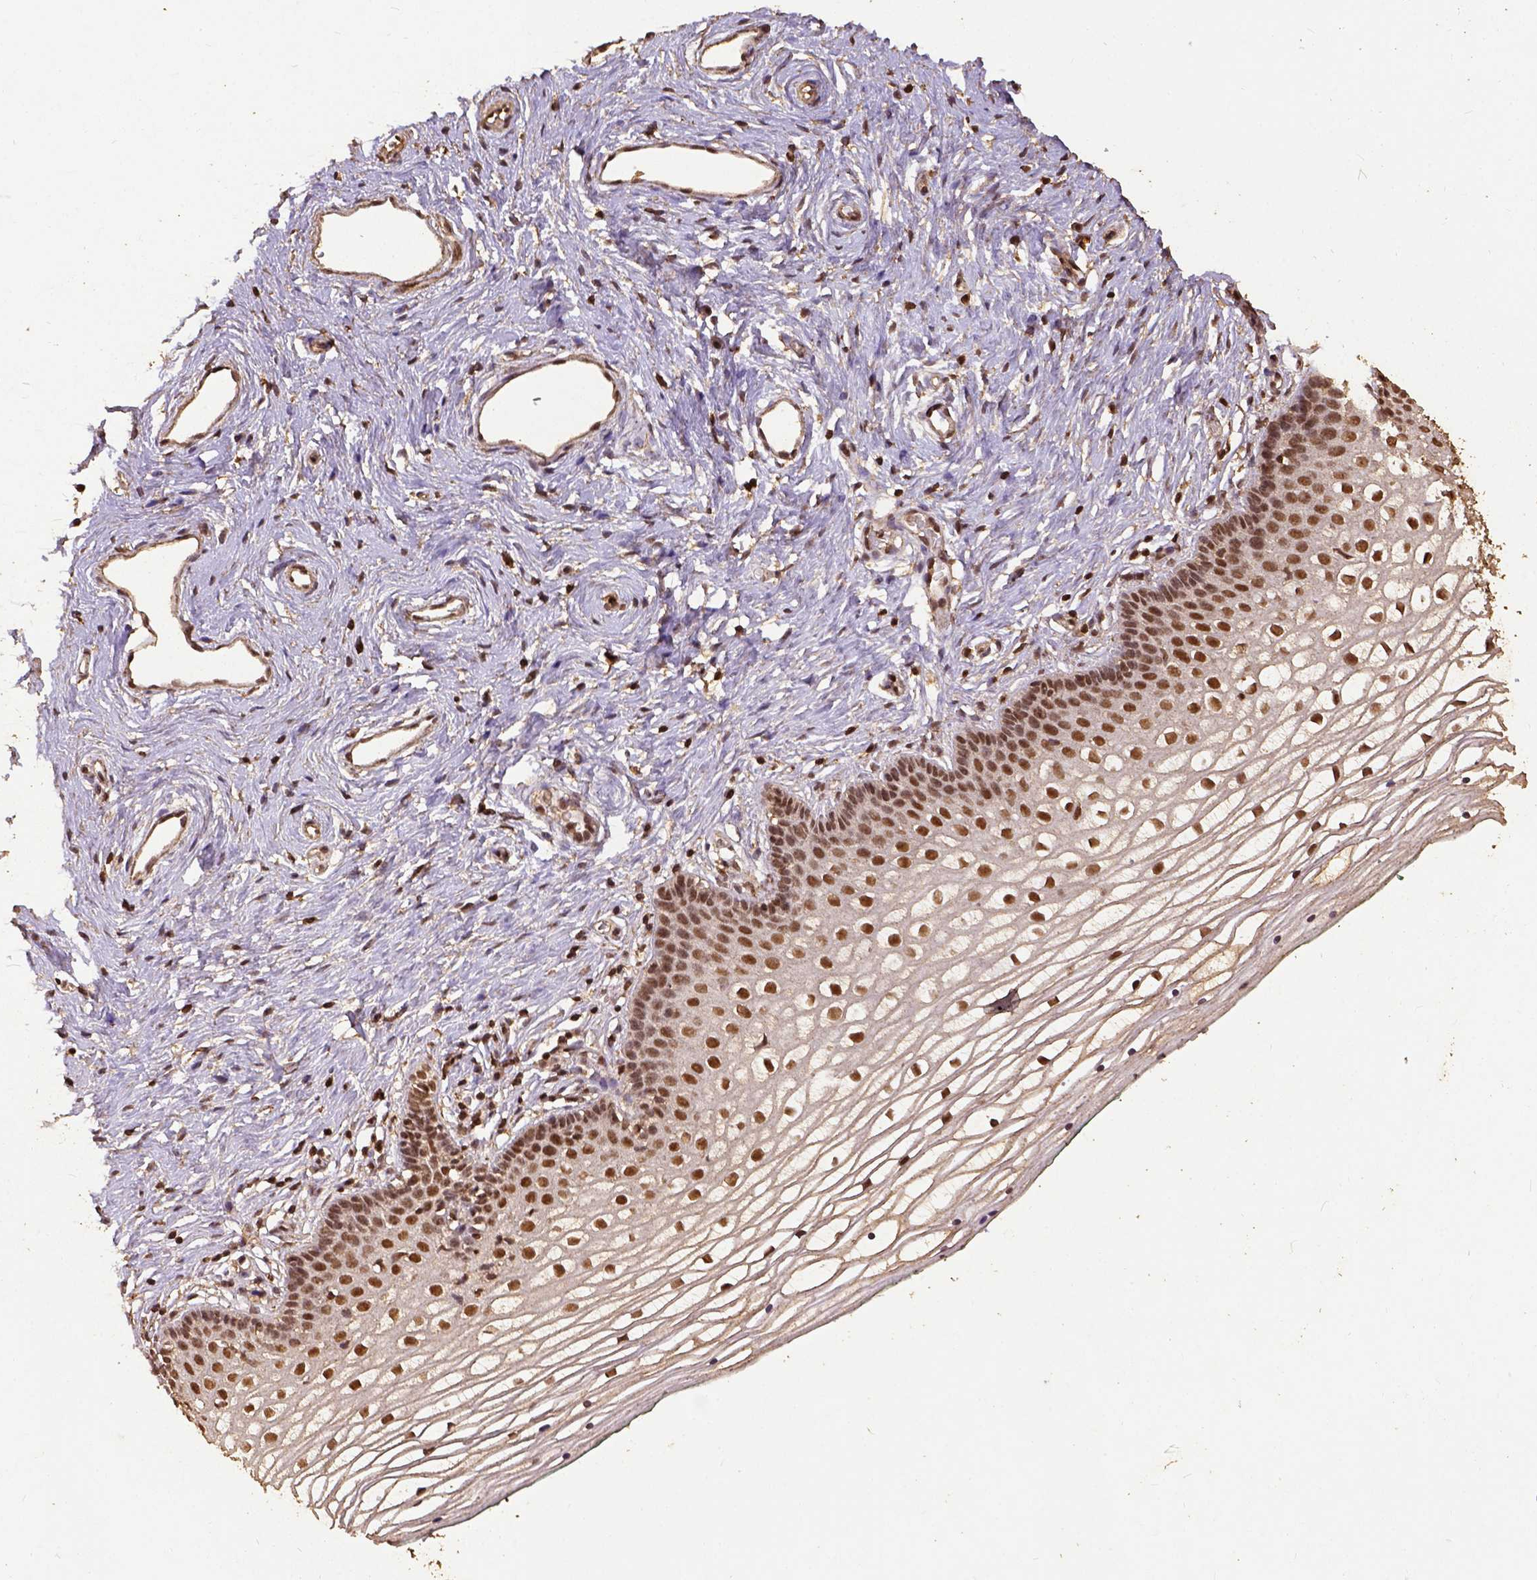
{"staining": {"intensity": "moderate", "quantity": ">75%", "location": "nuclear"}, "tissue": "vagina", "cell_type": "Squamous epithelial cells", "image_type": "normal", "snomed": [{"axis": "morphology", "description": "Normal tissue, NOS"}, {"axis": "topography", "description": "Vagina"}], "caption": "A high-resolution histopathology image shows immunohistochemistry (IHC) staining of benign vagina, which displays moderate nuclear positivity in about >75% of squamous epithelial cells.", "gene": "NACC1", "patient": {"sex": "female", "age": 36}}